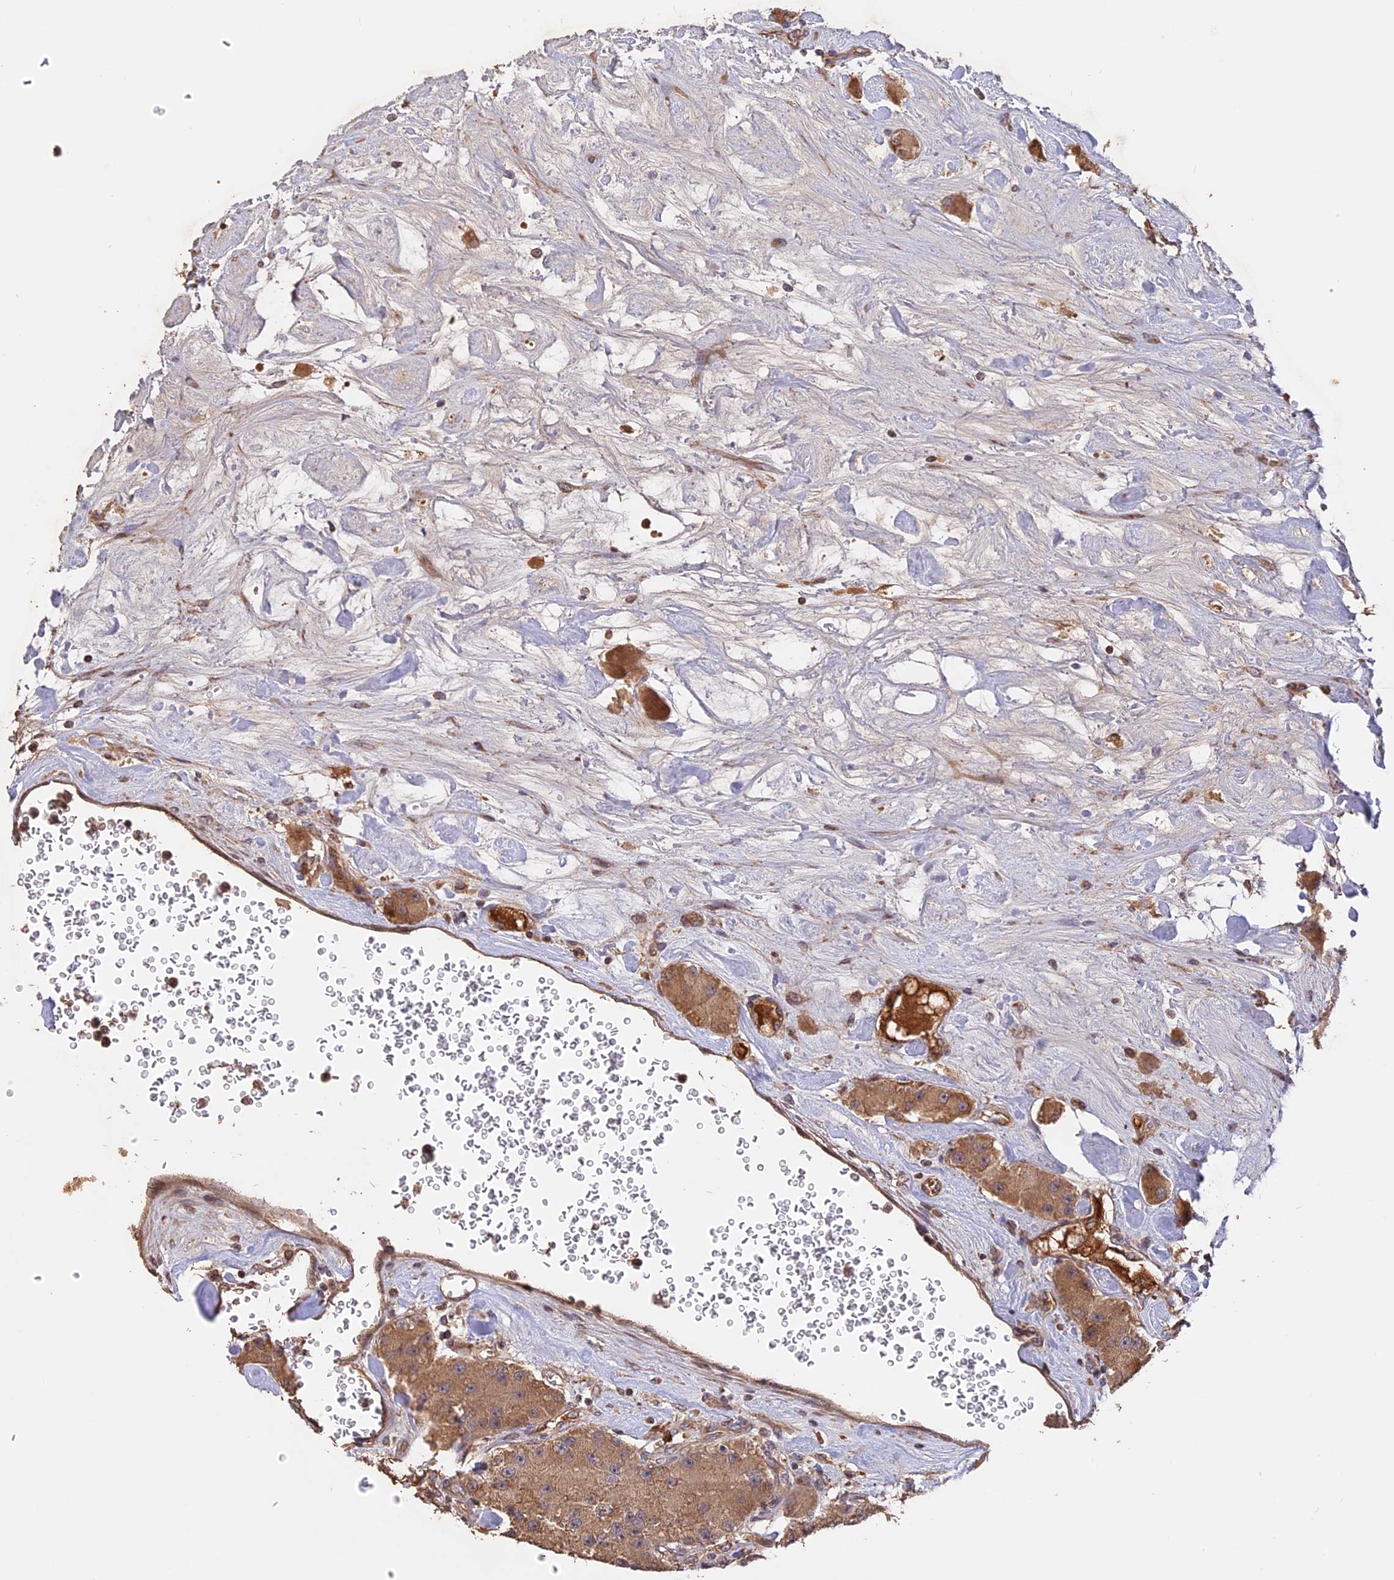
{"staining": {"intensity": "moderate", "quantity": ">75%", "location": "cytoplasmic/membranous"}, "tissue": "carcinoid", "cell_type": "Tumor cells", "image_type": "cancer", "snomed": [{"axis": "morphology", "description": "Carcinoid, malignant, NOS"}, {"axis": "topography", "description": "Pancreas"}], "caption": "Immunohistochemistry micrograph of neoplastic tissue: carcinoid stained using immunohistochemistry demonstrates medium levels of moderate protein expression localized specifically in the cytoplasmic/membranous of tumor cells, appearing as a cytoplasmic/membranous brown color.", "gene": "RASAL1", "patient": {"sex": "male", "age": 41}}